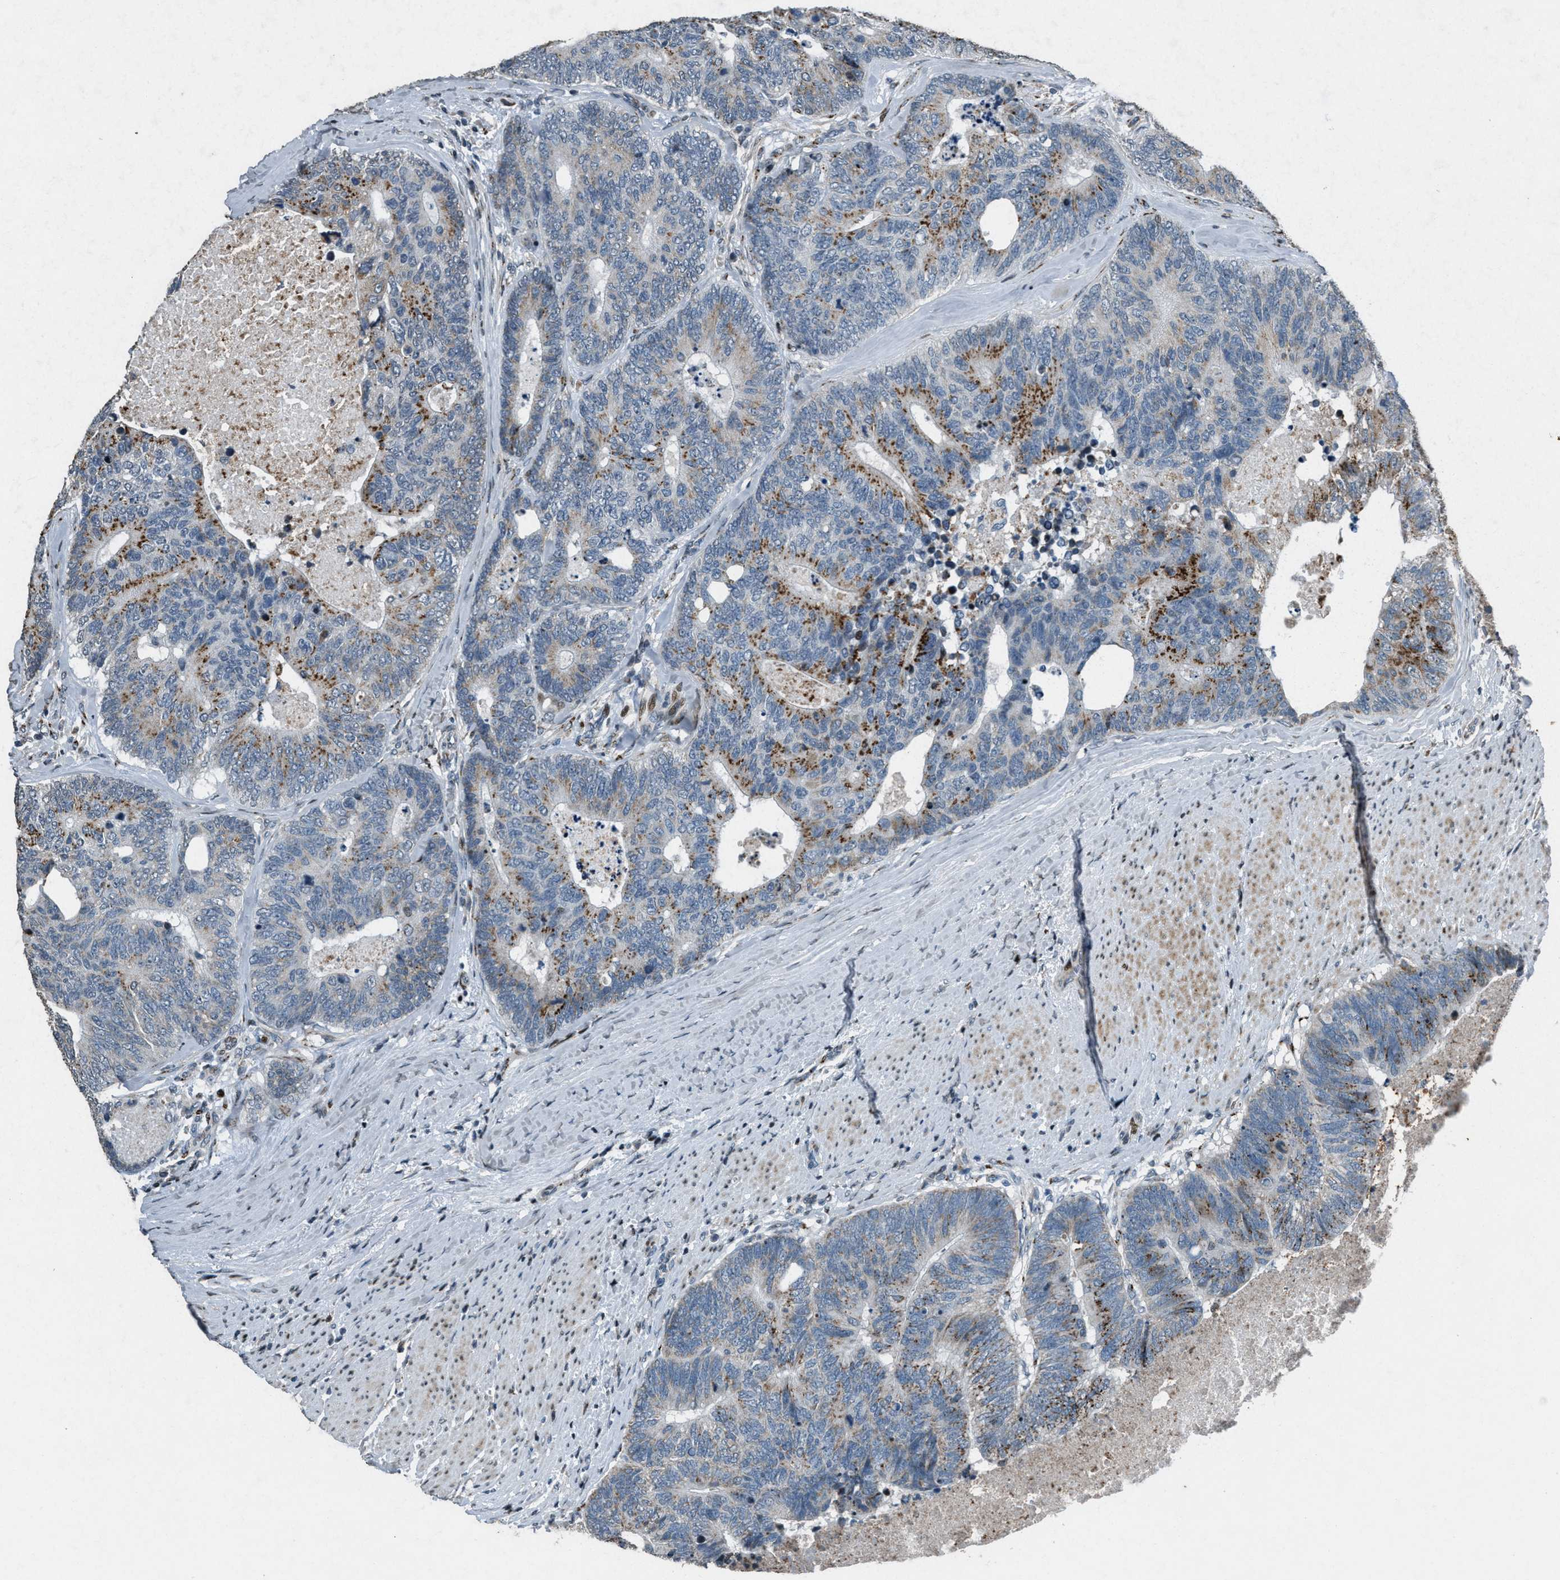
{"staining": {"intensity": "moderate", "quantity": "25%-75%", "location": "cytoplasmic/membranous"}, "tissue": "colorectal cancer", "cell_type": "Tumor cells", "image_type": "cancer", "snomed": [{"axis": "morphology", "description": "Adenocarcinoma, NOS"}, {"axis": "topography", "description": "Colon"}], "caption": "IHC staining of colorectal cancer (adenocarcinoma), which reveals medium levels of moderate cytoplasmic/membranous staining in about 25%-75% of tumor cells indicating moderate cytoplasmic/membranous protein staining. The staining was performed using DAB (brown) for protein detection and nuclei were counterstained in hematoxylin (blue).", "gene": "GPC6", "patient": {"sex": "female", "age": 67}}